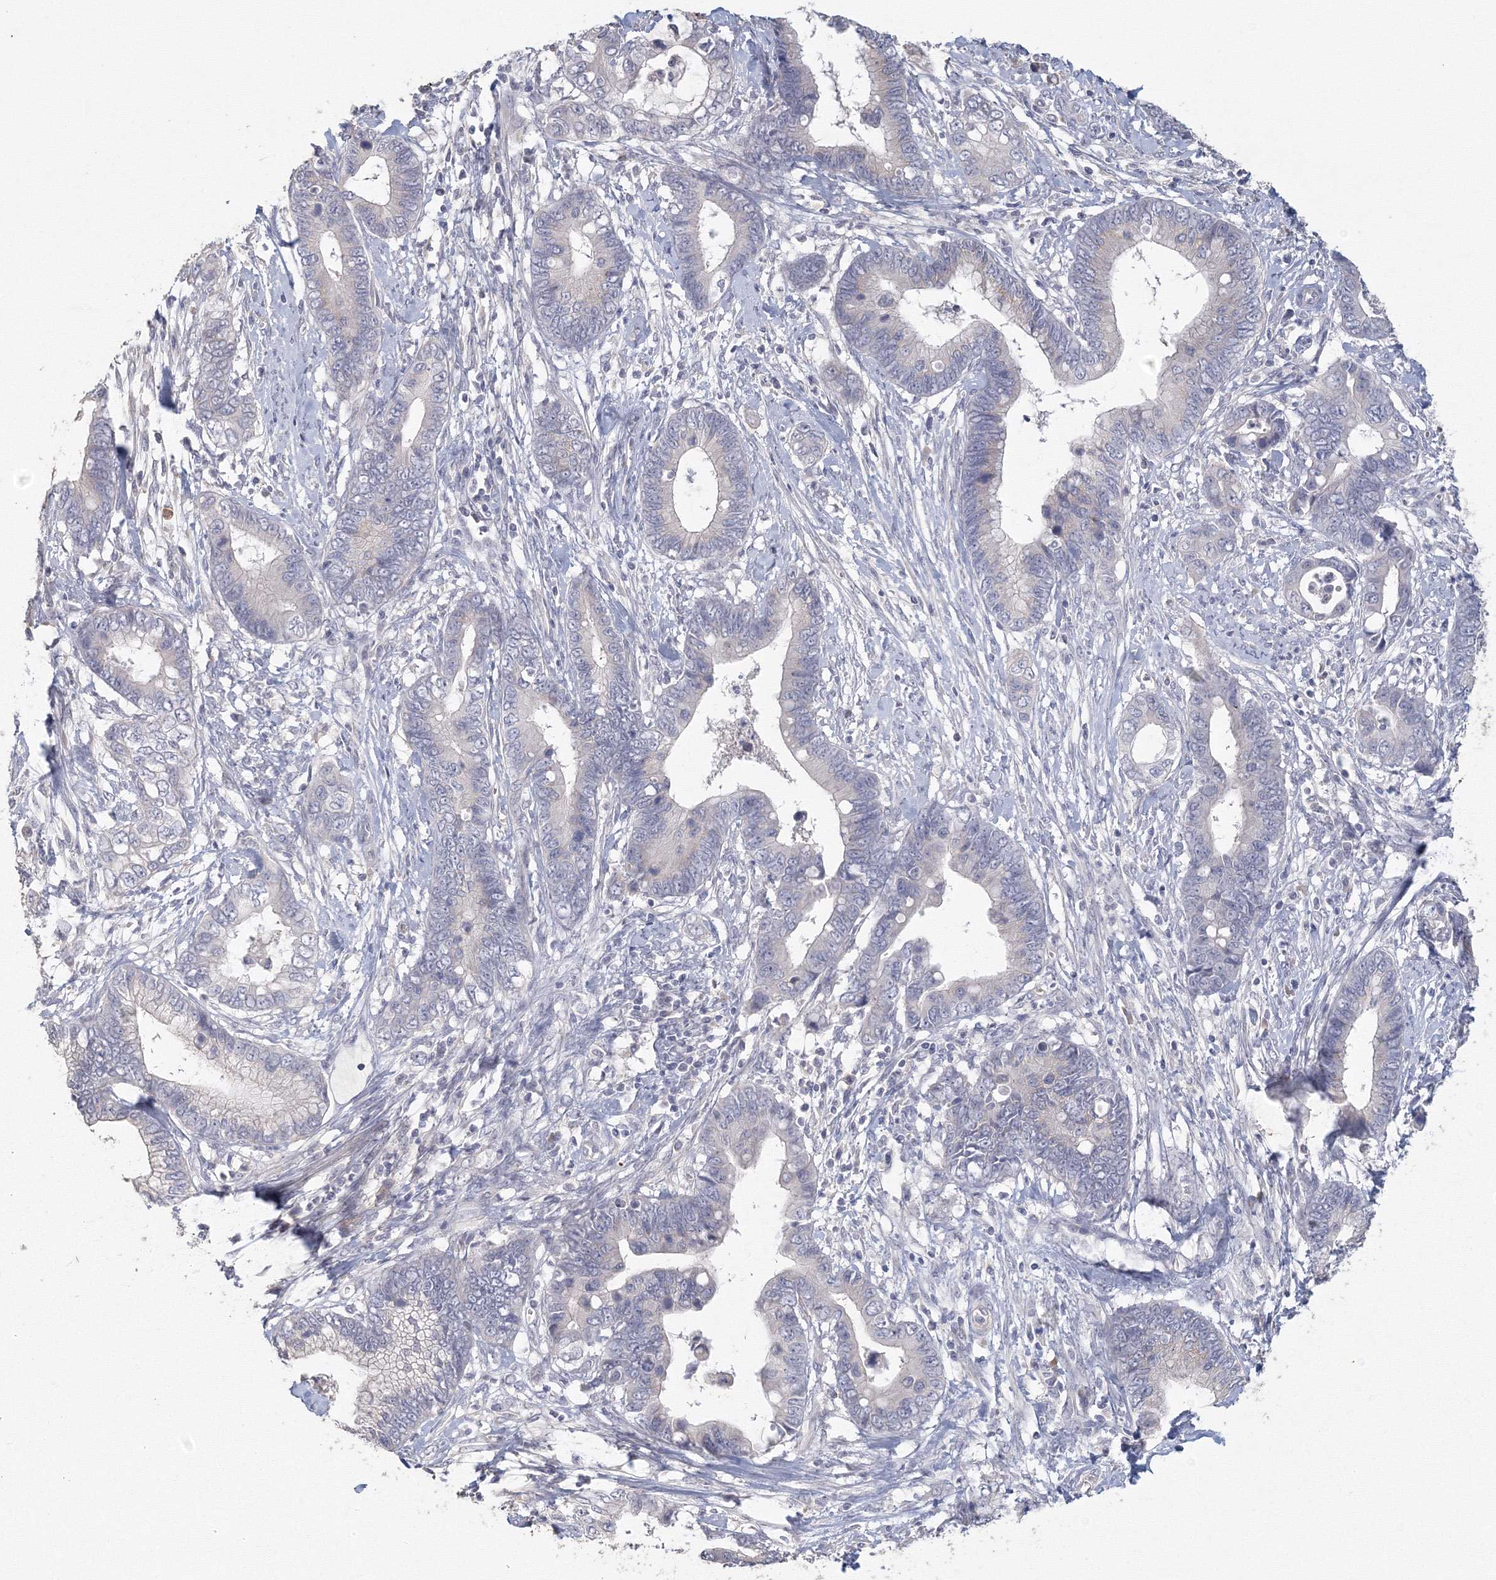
{"staining": {"intensity": "negative", "quantity": "none", "location": "none"}, "tissue": "cervical cancer", "cell_type": "Tumor cells", "image_type": "cancer", "snomed": [{"axis": "morphology", "description": "Adenocarcinoma, NOS"}, {"axis": "topography", "description": "Cervix"}], "caption": "IHC histopathology image of neoplastic tissue: cervical adenocarcinoma stained with DAB displays no significant protein expression in tumor cells.", "gene": "TACC2", "patient": {"sex": "female", "age": 44}}